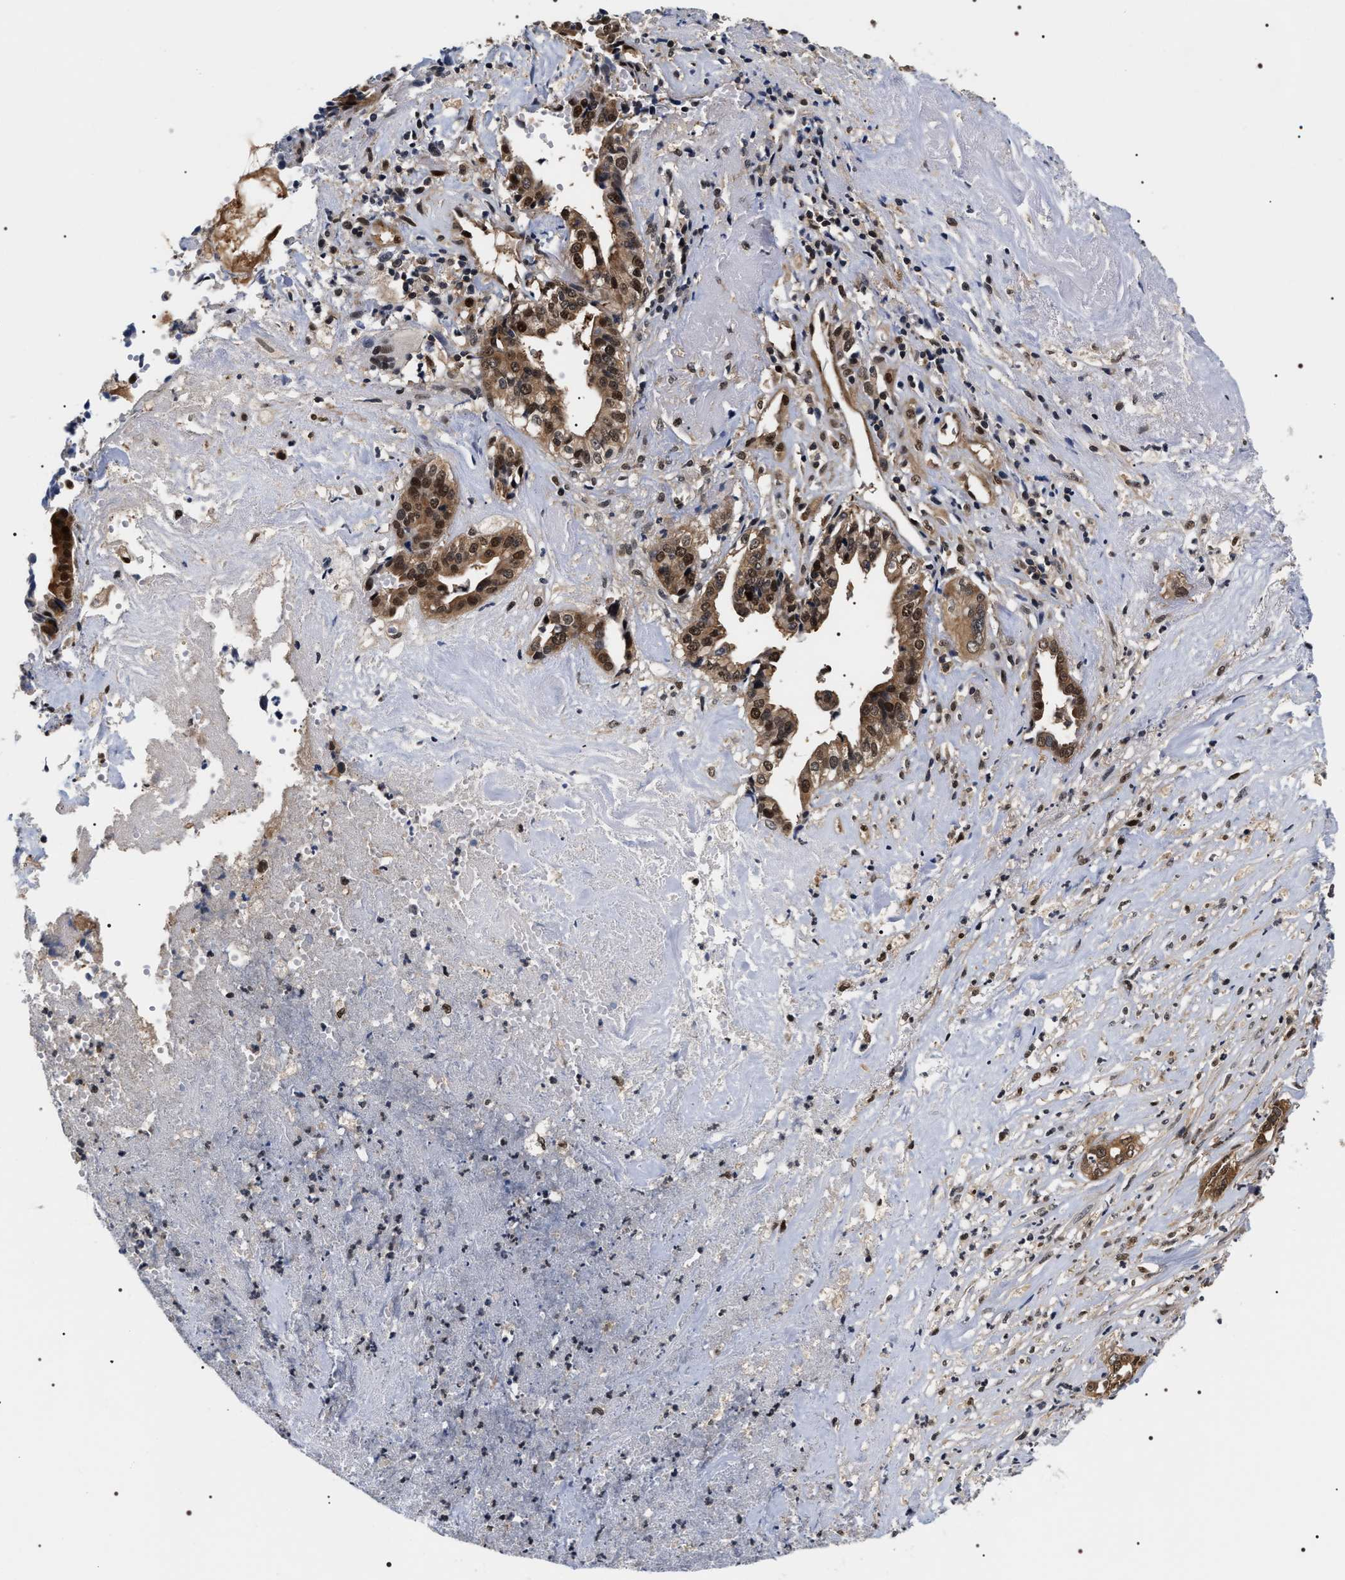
{"staining": {"intensity": "strong", "quantity": ">75%", "location": "cytoplasmic/membranous,nuclear"}, "tissue": "liver cancer", "cell_type": "Tumor cells", "image_type": "cancer", "snomed": [{"axis": "morphology", "description": "Cholangiocarcinoma"}, {"axis": "topography", "description": "Liver"}], "caption": "Tumor cells reveal strong cytoplasmic/membranous and nuclear staining in approximately >75% of cells in liver cholangiocarcinoma.", "gene": "BAG6", "patient": {"sex": "female", "age": 61}}